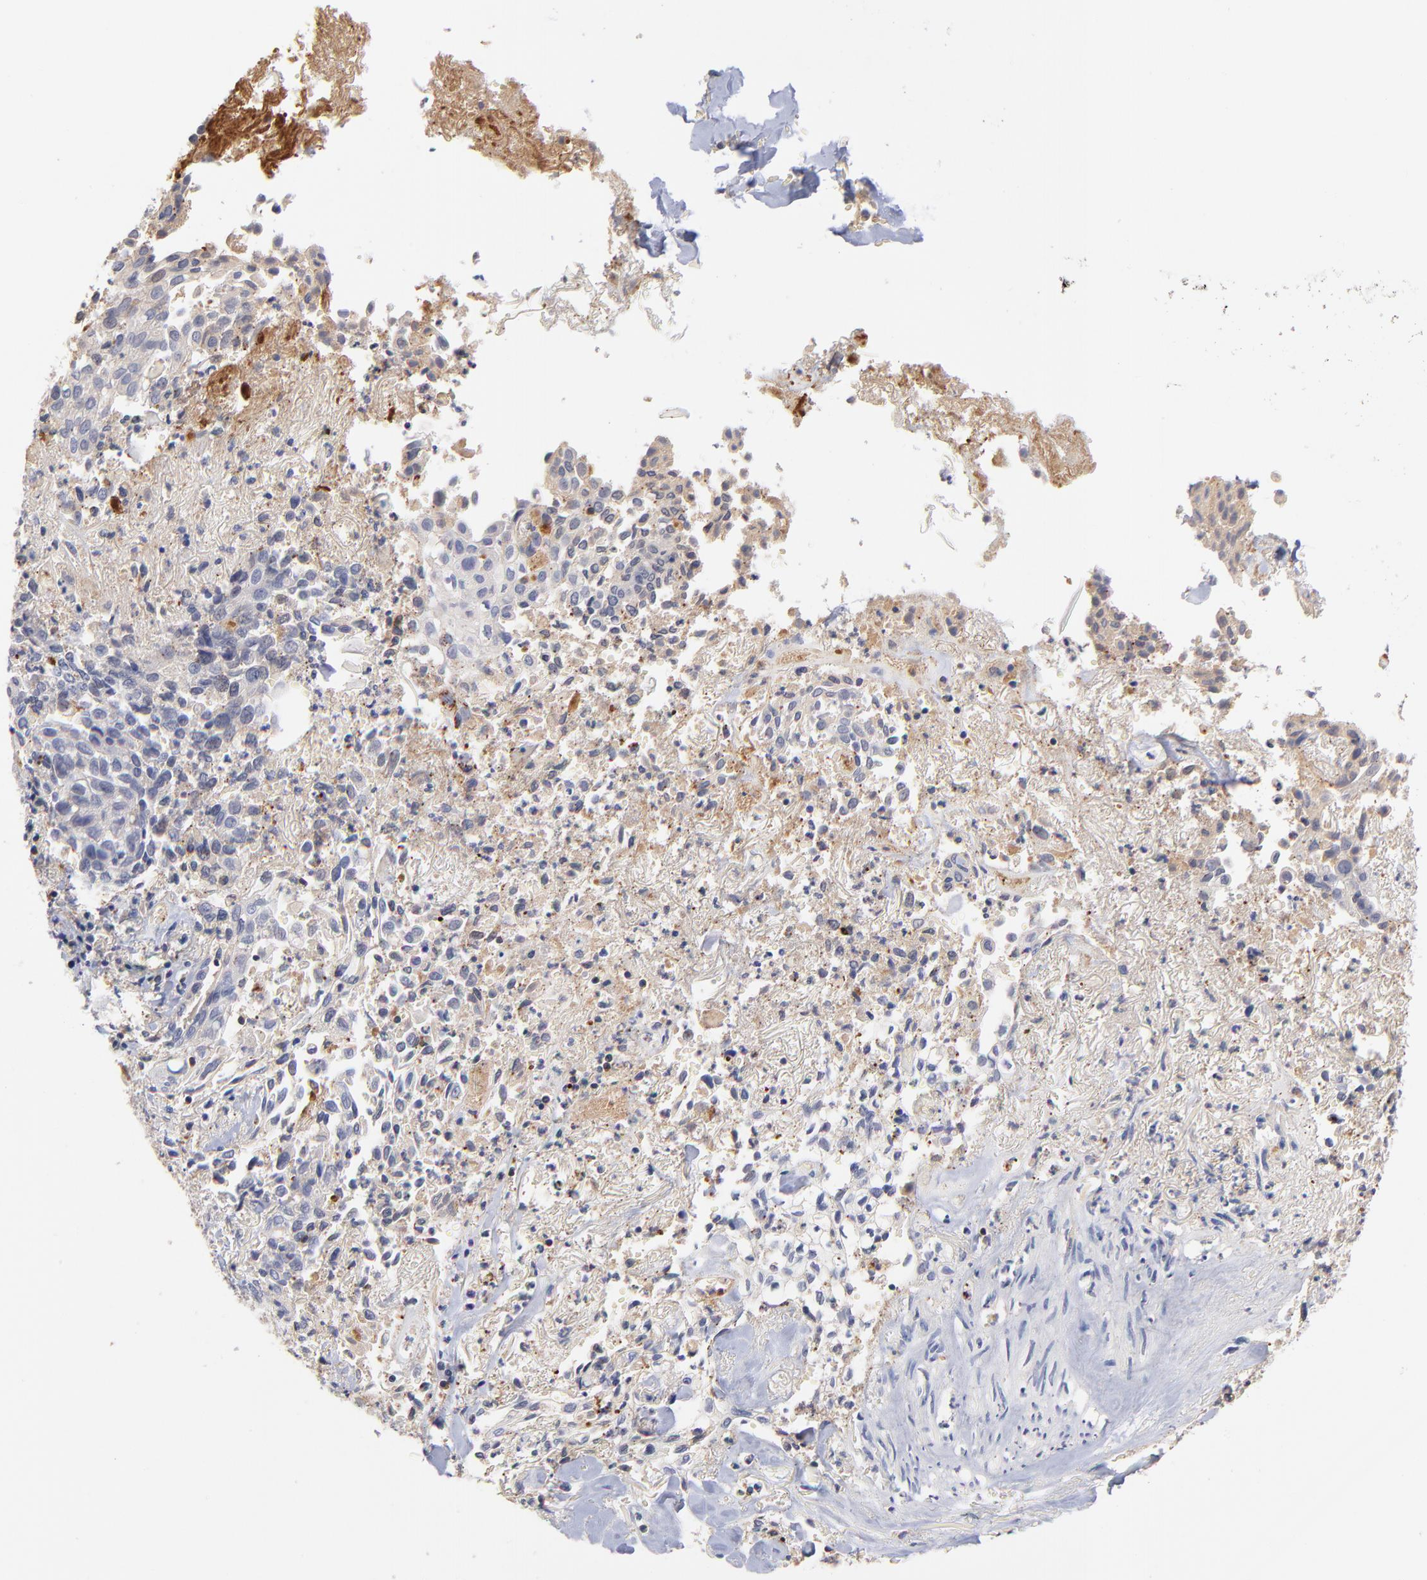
{"staining": {"intensity": "moderate", "quantity": "25%-75%", "location": "cytoplasmic/membranous"}, "tissue": "skin cancer", "cell_type": "Tumor cells", "image_type": "cancer", "snomed": [{"axis": "morphology", "description": "Squamous cell carcinoma, NOS"}, {"axis": "topography", "description": "Skin"}], "caption": "Tumor cells display medium levels of moderate cytoplasmic/membranous expression in approximately 25%-75% of cells in skin cancer (squamous cell carcinoma). (Brightfield microscopy of DAB IHC at high magnification).", "gene": "KREMEN2", "patient": {"sex": "male", "age": 65}}